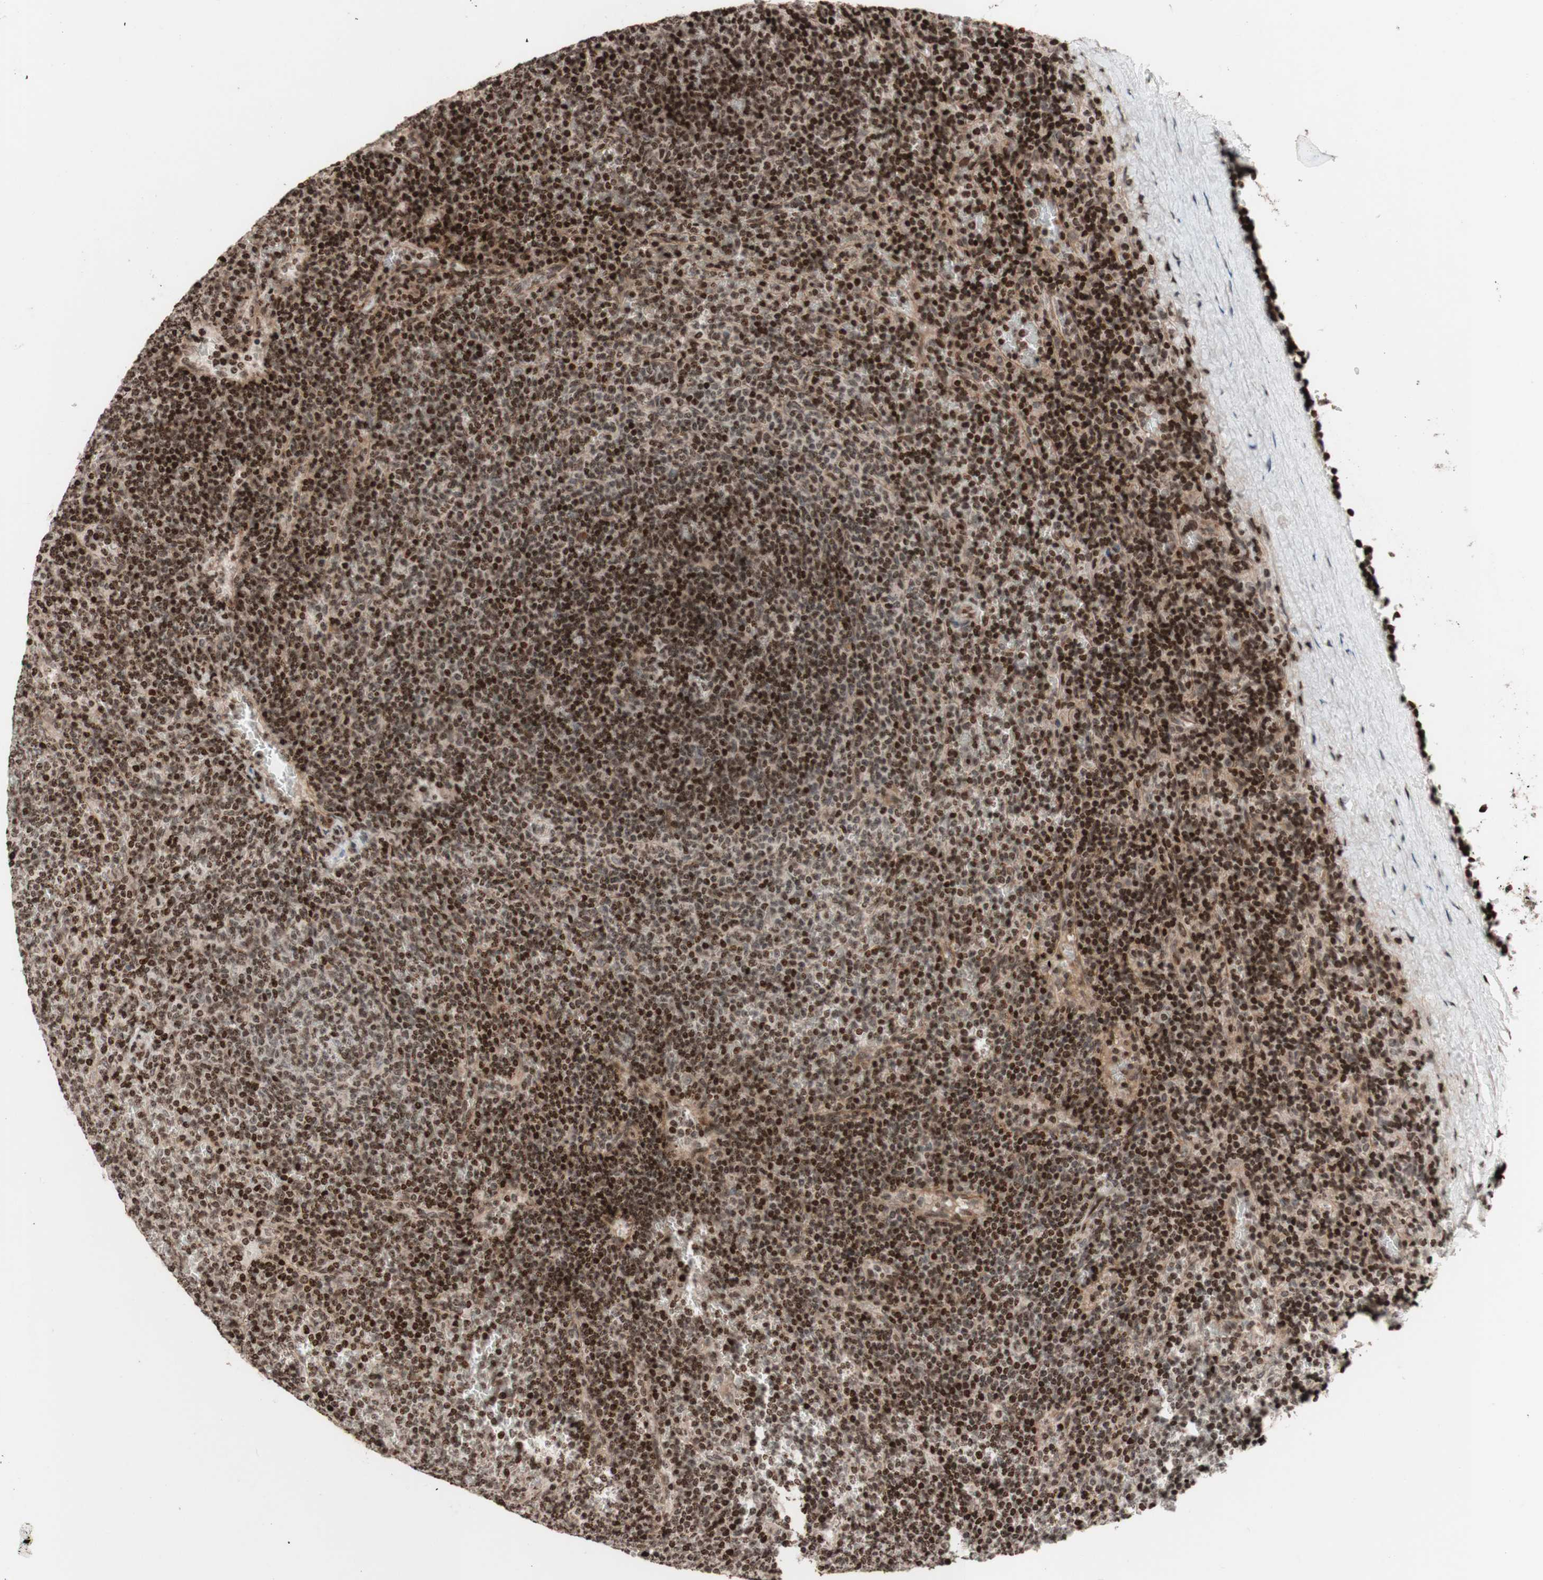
{"staining": {"intensity": "strong", "quantity": "25%-75%", "location": "cytoplasmic/membranous,nuclear"}, "tissue": "lymphoma", "cell_type": "Tumor cells", "image_type": "cancer", "snomed": [{"axis": "morphology", "description": "Malignant lymphoma, non-Hodgkin's type, Low grade"}, {"axis": "topography", "description": "Spleen"}], "caption": "Immunohistochemistry (IHC) (DAB (3,3'-diaminobenzidine)) staining of human low-grade malignant lymphoma, non-Hodgkin's type displays strong cytoplasmic/membranous and nuclear protein expression in approximately 25%-75% of tumor cells. The protein of interest is stained brown, and the nuclei are stained in blue (DAB IHC with brightfield microscopy, high magnification).", "gene": "POLA1", "patient": {"sex": "female", "age": 50}}